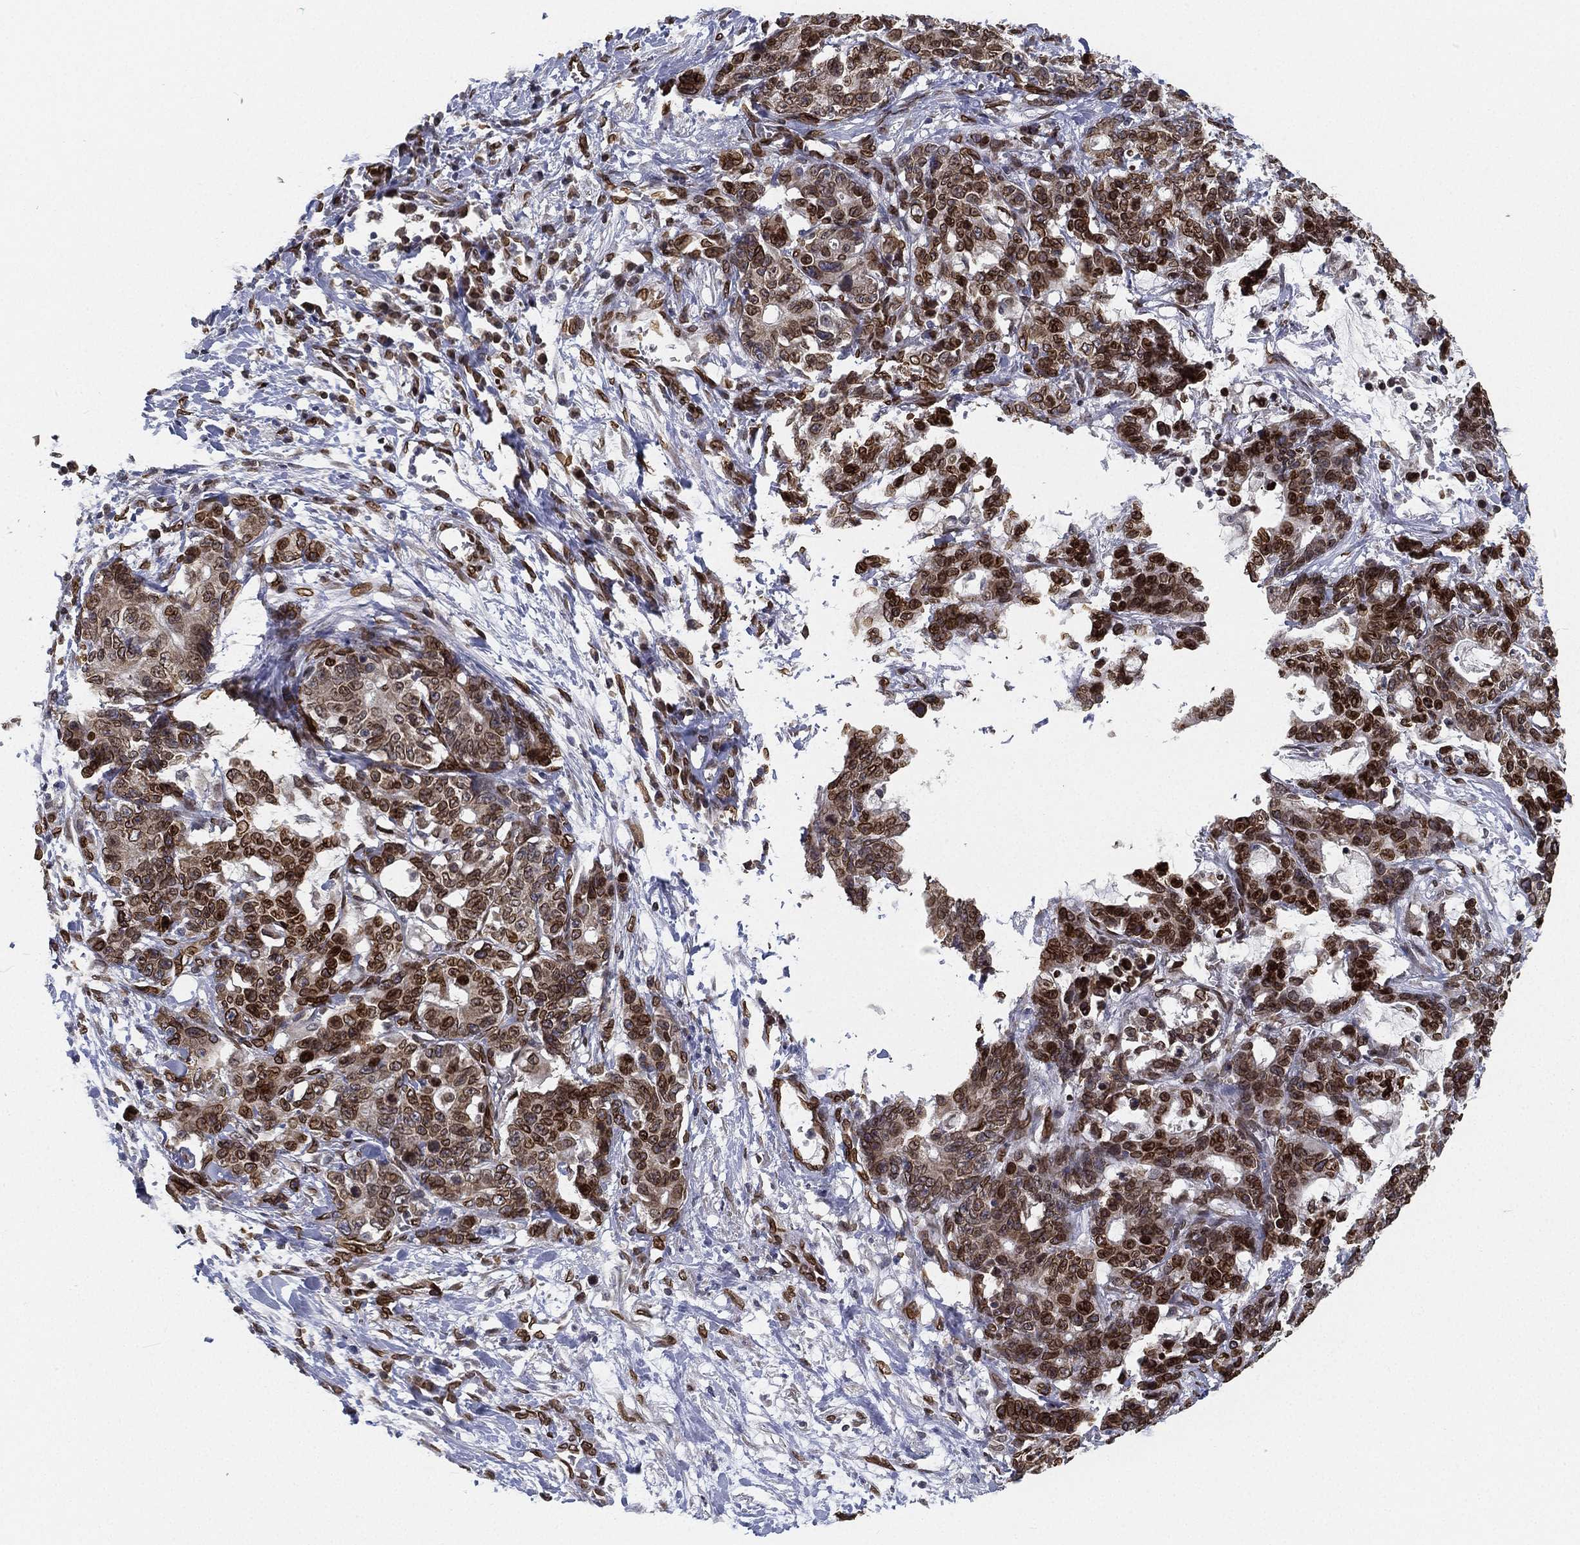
{"staining": {"intensity": "strong", "quantity": ">75%", "location": "cytoplasmic/membranous,nuclear"}, "tissue": "stomach cancer", "cell_type": "Tumor cells", "image_type": "cancer", "snomed": [{"axis": "morphology", "description": "Normal tissue, NOS"}, {"axis": "morphology", "description": "Adenocarcinoma, NOS"}, {"axis": "topography", "description": "Stomach"}], "caption": "Stomach adenocarcinoma was stained to show a protein in brown. There is high levels of strong cytoplasmic/membranous and nuclear staining in approximately >75% of tumor cells.", "gene": "PALB2", "patient": {"sex": "female", "age": 64}}